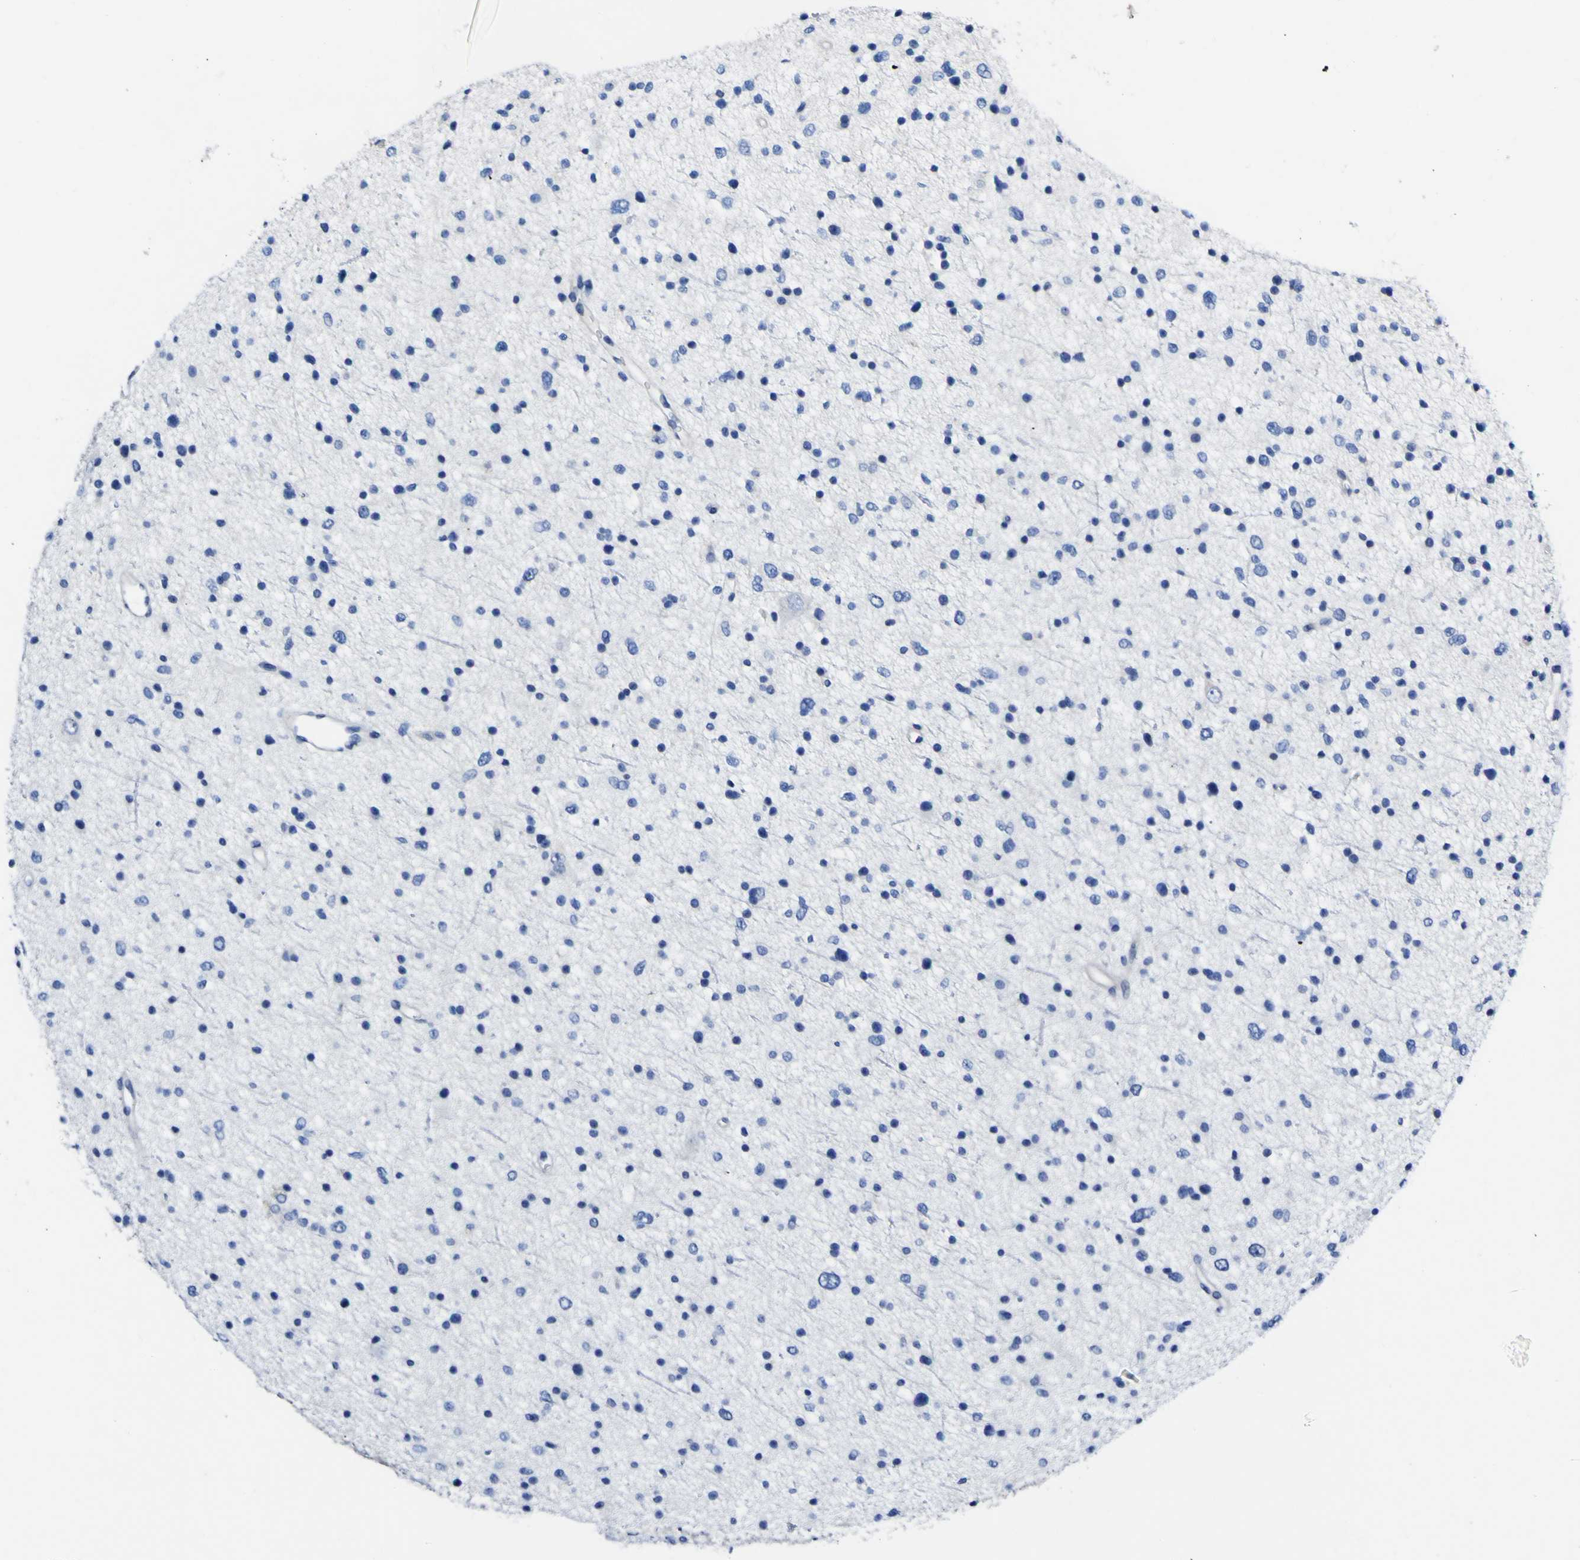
{"staining": {"intensity": "negative", "quantity": "none", "location": "none"}, "tissue": "glioma", "cell_type": "Tumor cells", "image_type": "cancer", "snomed": [{"axis": "morphology", "description": "Glioma, malignant, Low grade"}, {"axis": "topography", "description": "Brain"}], "caption": "DAB immunohistochemical staining of low-grade glioma (malignant) shows no significant expression in tumor cells.", "gene": "CASP6", "patient": {"sex": "female", "age": 37}}